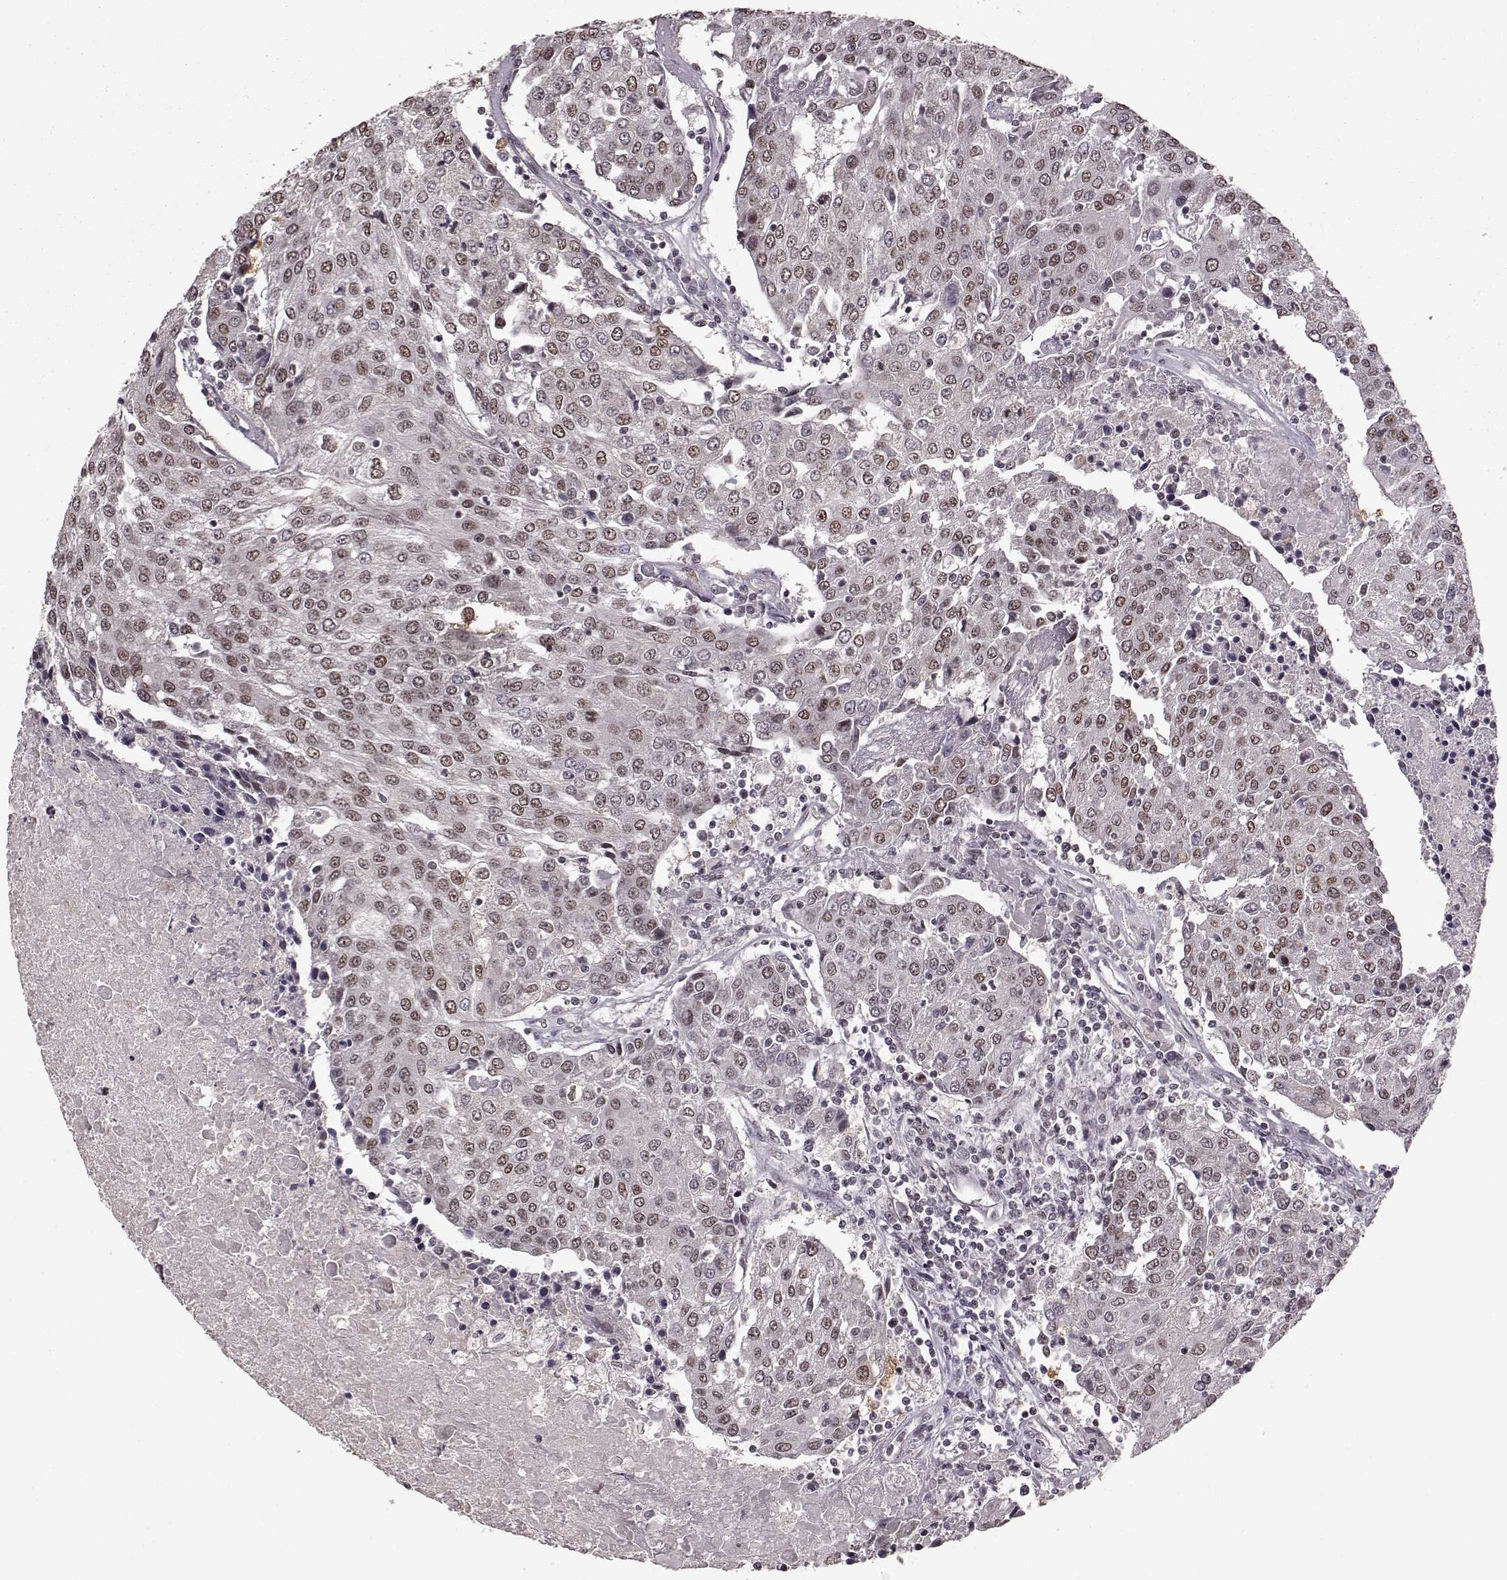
{"staining": {"intensity": "weak", "quantity": ">75%", "location": "nuclear"}, "tissue": "urothelial cancer", "cell_type": "Tumor cells", "image_type": "cancer", "snomed": [{"axis": "morphology", "description": "Urothelial carcinoma, High grade"}, {"axis": "topography", "description": "Urinary bladder"}], "caption": "Immunohistochemical staining of urothelial cancer demonstrates weak nuclear protein expression in approximately >75% of tumor cells.", "gene": "RRAGD", "patient": {"sex": "female", "age": 85}}